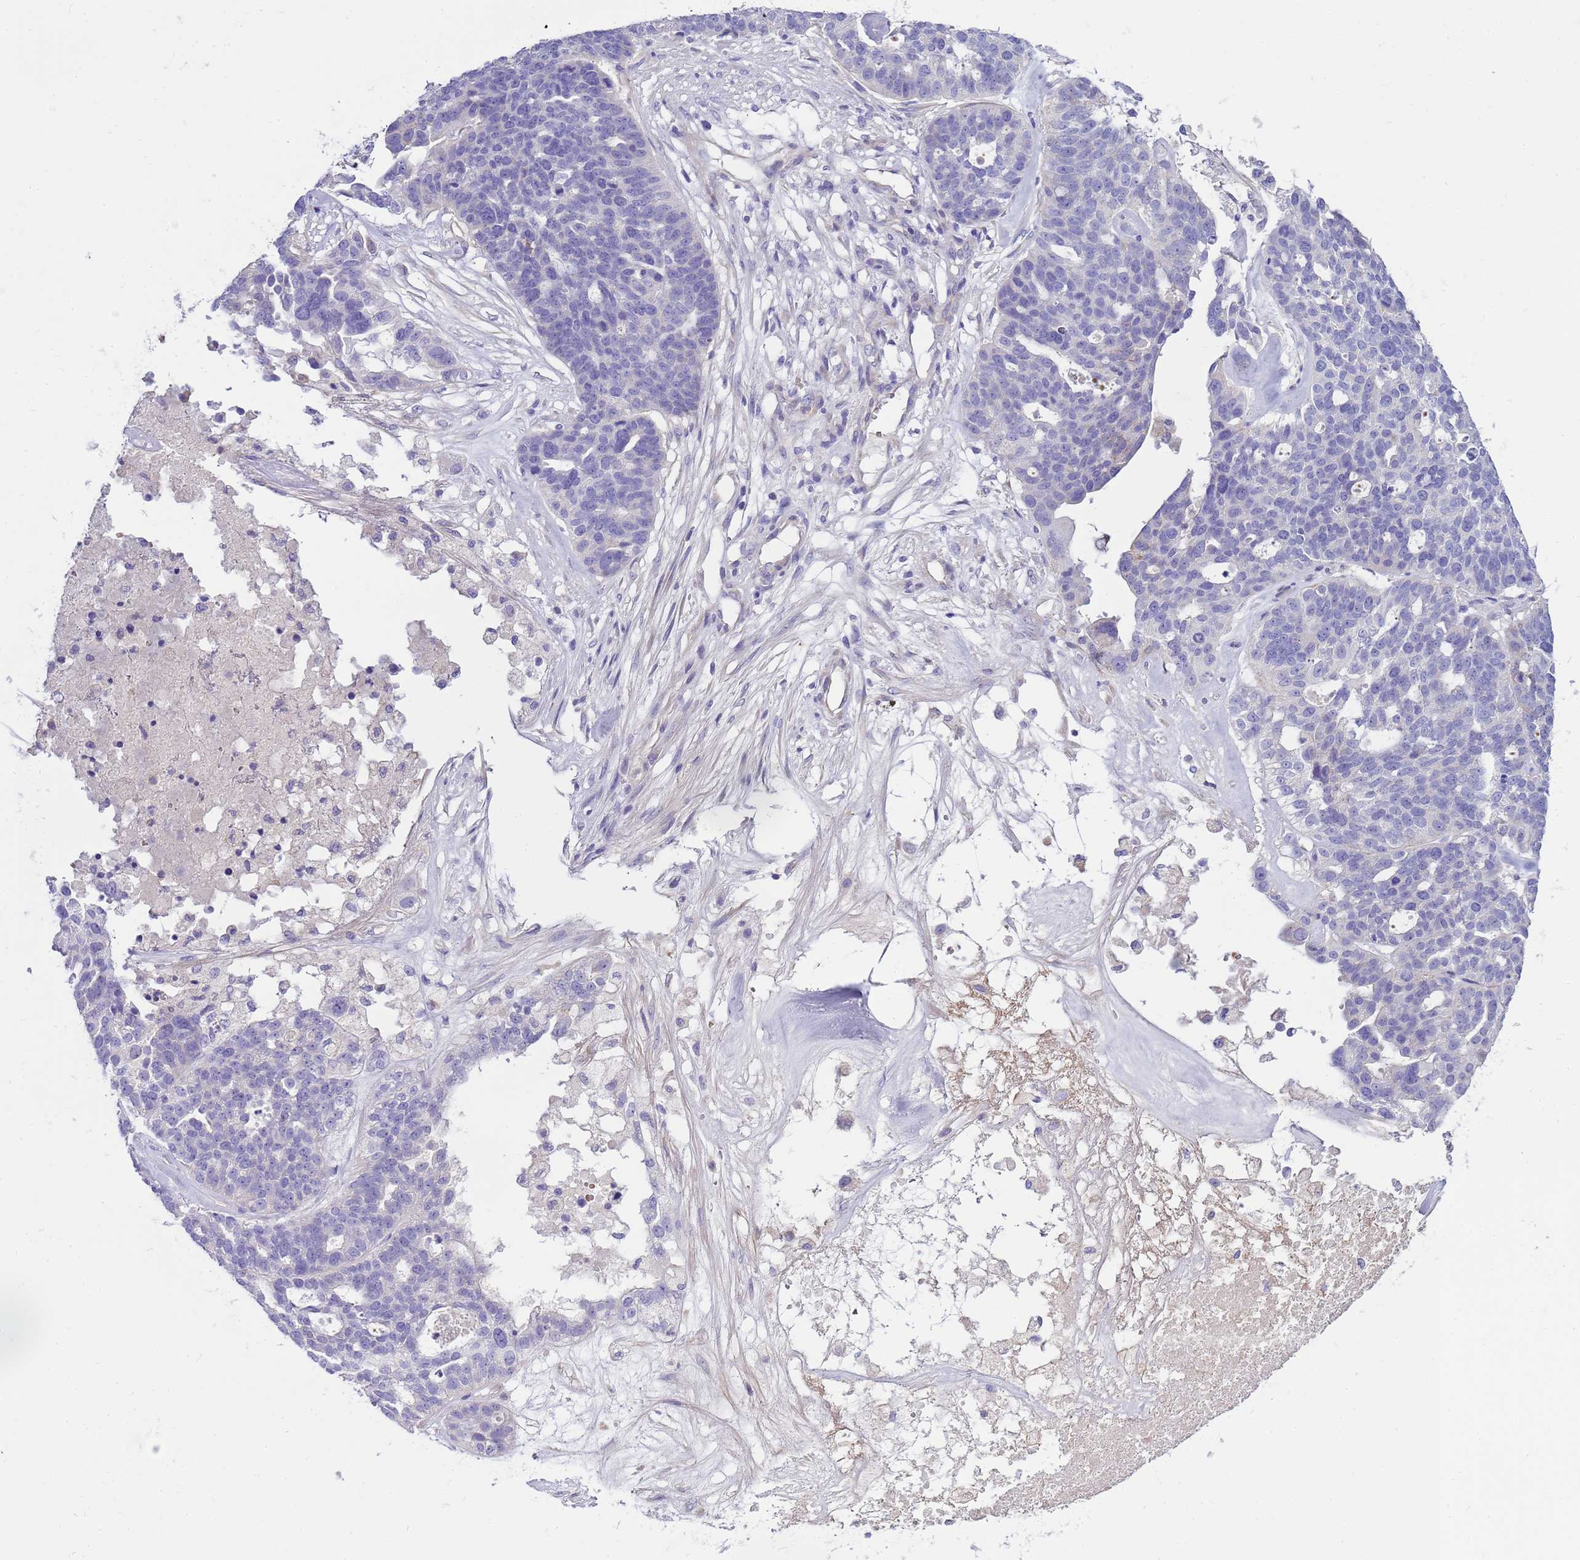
{"staining": {"intensity": "negative", "quantity": "none", "location": "none"}, "tissue": "ovarian cancer", "cell_type": "Tumor cells", "image_type": "cancer", "snomed": [{"axis": "morphology", "description": "Cystadenocarcinoma, serous, NOS"}, {"axis": "topography", "description": "Ovary"}], "caption": "Immunohistochemical staining of human serous cystadenocarcinoma (ovarian) shows no significant expression in tumor cells.", "gene": "RIPPLY2", "patient": {"sex": "female", "age": 59}}